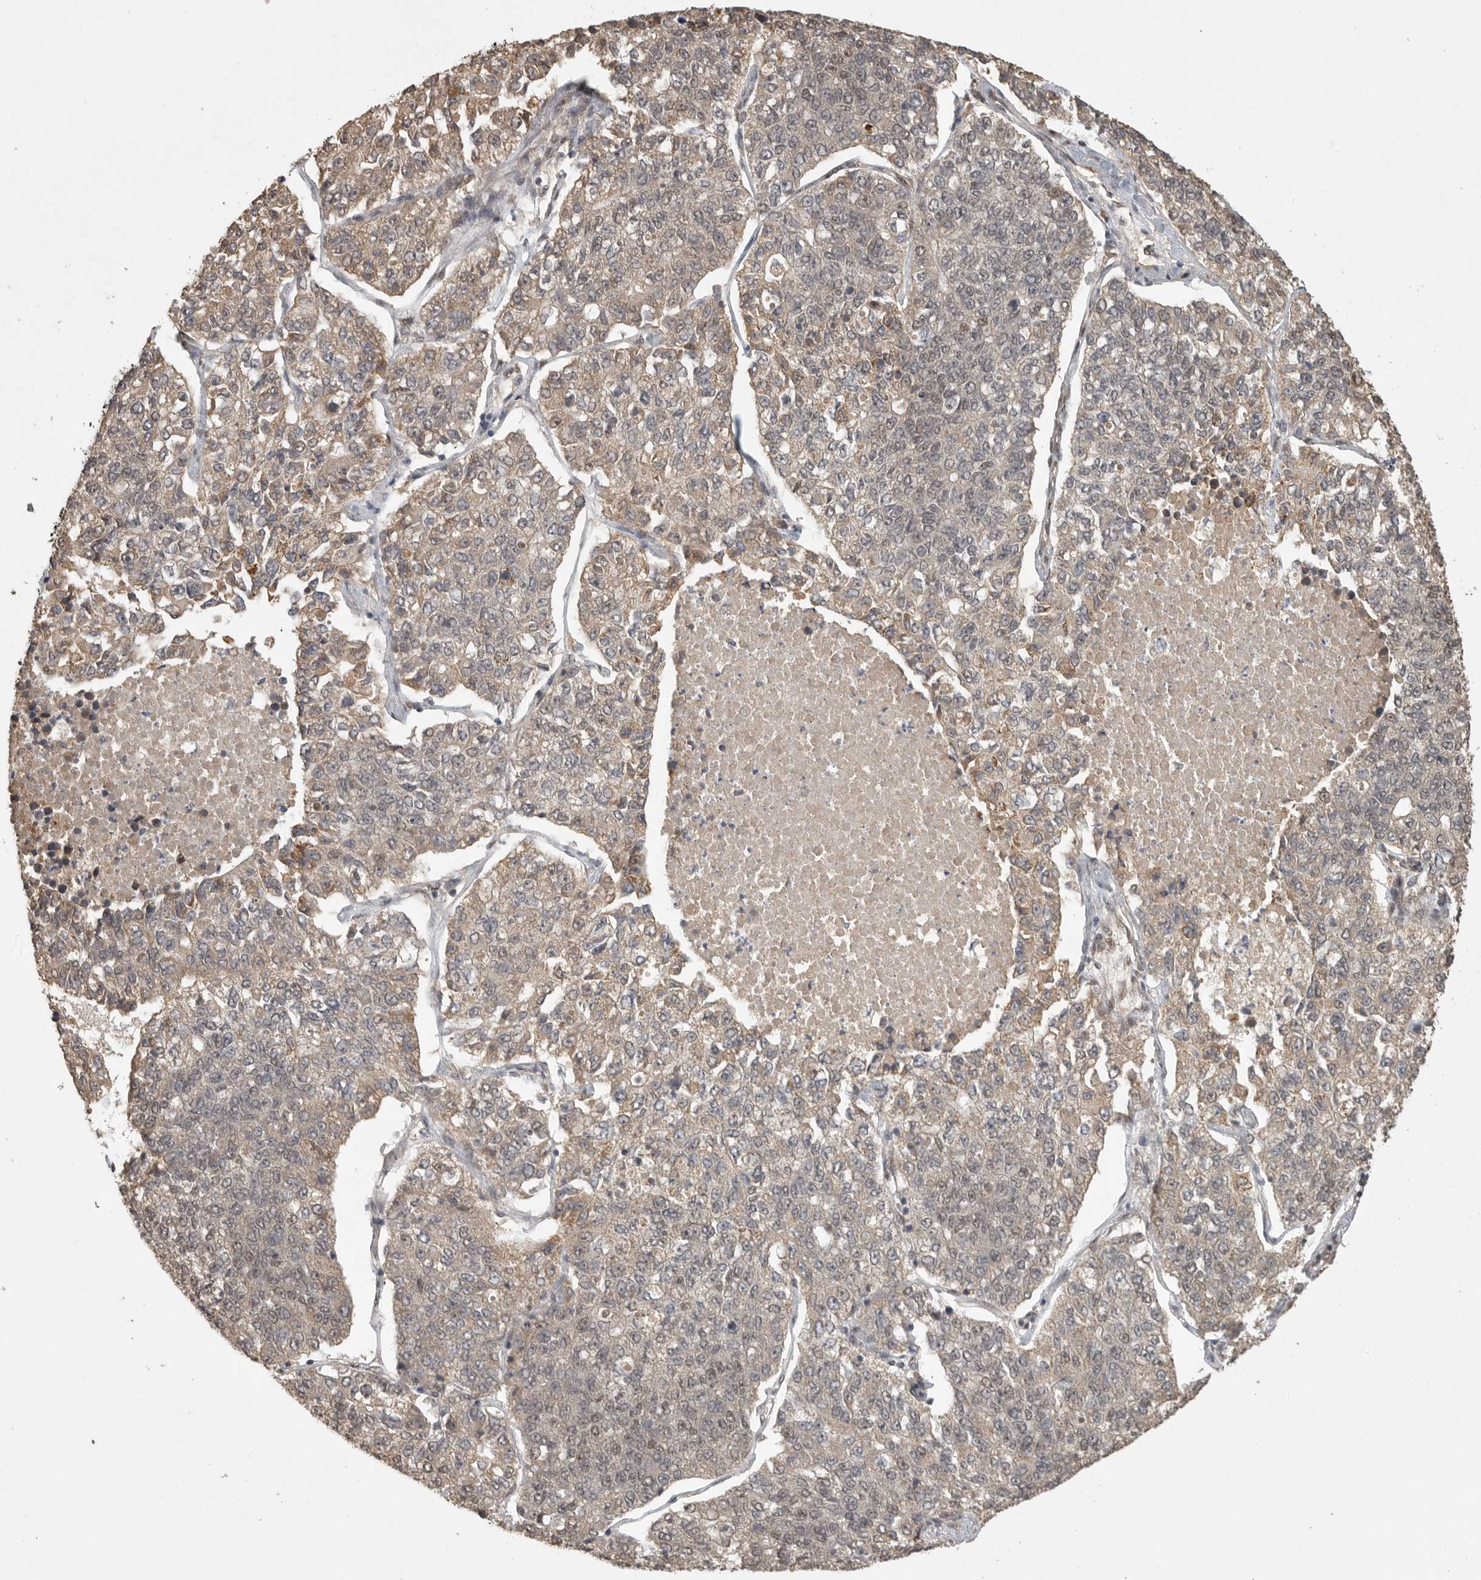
{"staining": {"intensity": "weak", "quantity": "25%-75%", "location": "cytoplasmic/membranous,nuclear"}, "tissue": "lung cancer", "cell_type": "Tumor cells", "image_type": "cancer", "snomed": [{"axis": "morphology", "description": "Adenocarcinoma, NOS"}, {"axis": "topography", "description": "Lung"}], "caption": "There is low levels of weak cytoplasmic/membranous and nuclear staining in tumor cells of lung adenocarcinoma, as demonstrated by immunohistochemical staining (brown color).", "gene": "DFFA", "patient": {"sex": "male", "age": 49}}